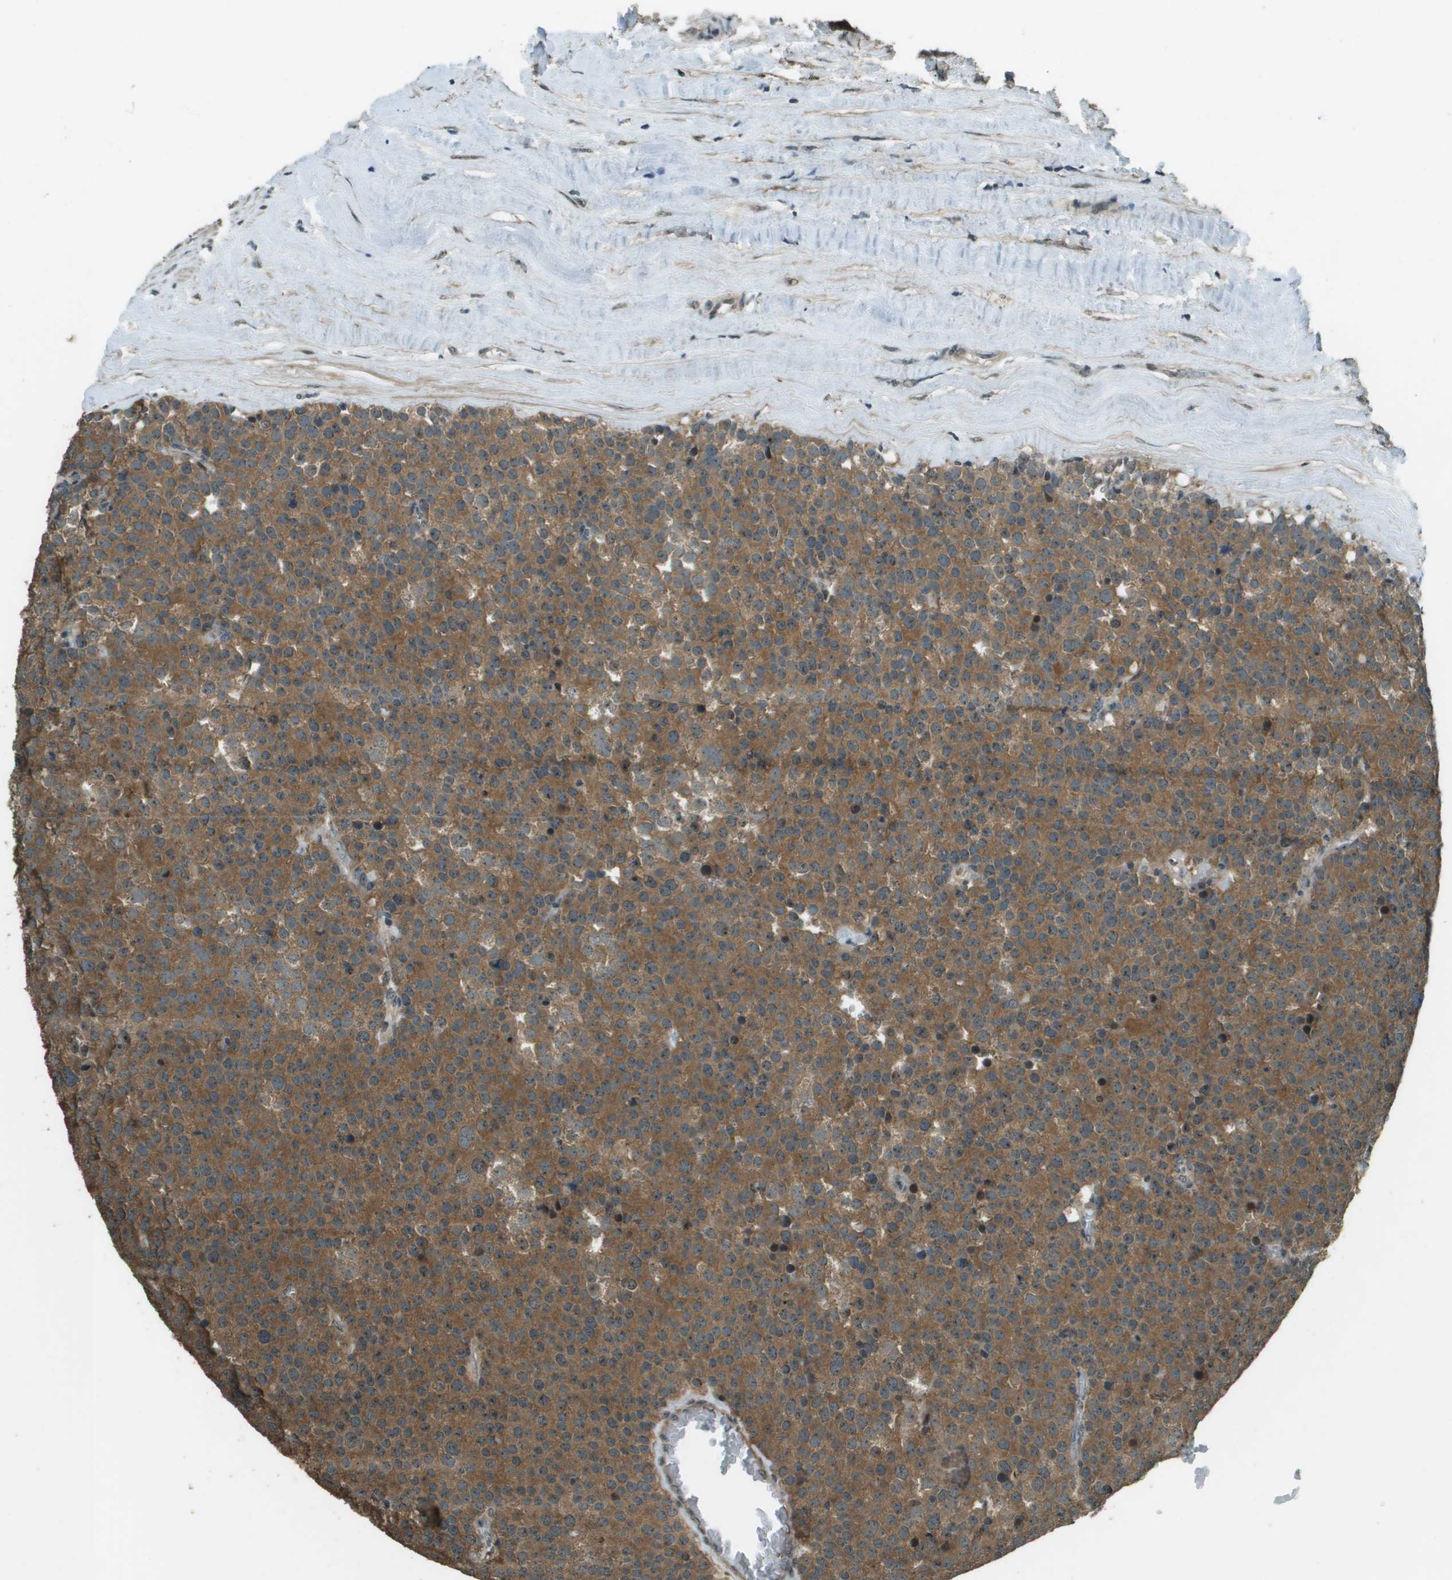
{"staining": {"intensity": "moderate", "quantity": ">75%", "location": "cytoplasmic/membranous"}, "tissue": "testis cancer", "cell_type": "Tumor cells", "image_type": "cancer", "snomed": [{"axis": "morphology", "description": "Normal tissue, NOS"}, {"axis": "morphology", "description": "Seminoma, NOS"}, {"axis": "topography", "description": "Testis"}], "caption": "IHC of human testis cancer shows medium levels of moderate cytoplasmic/membranous expression in approximately >75% of tumor cells.", "gene": "SDC3", "patient": {"sex": "male", "age": 71}}